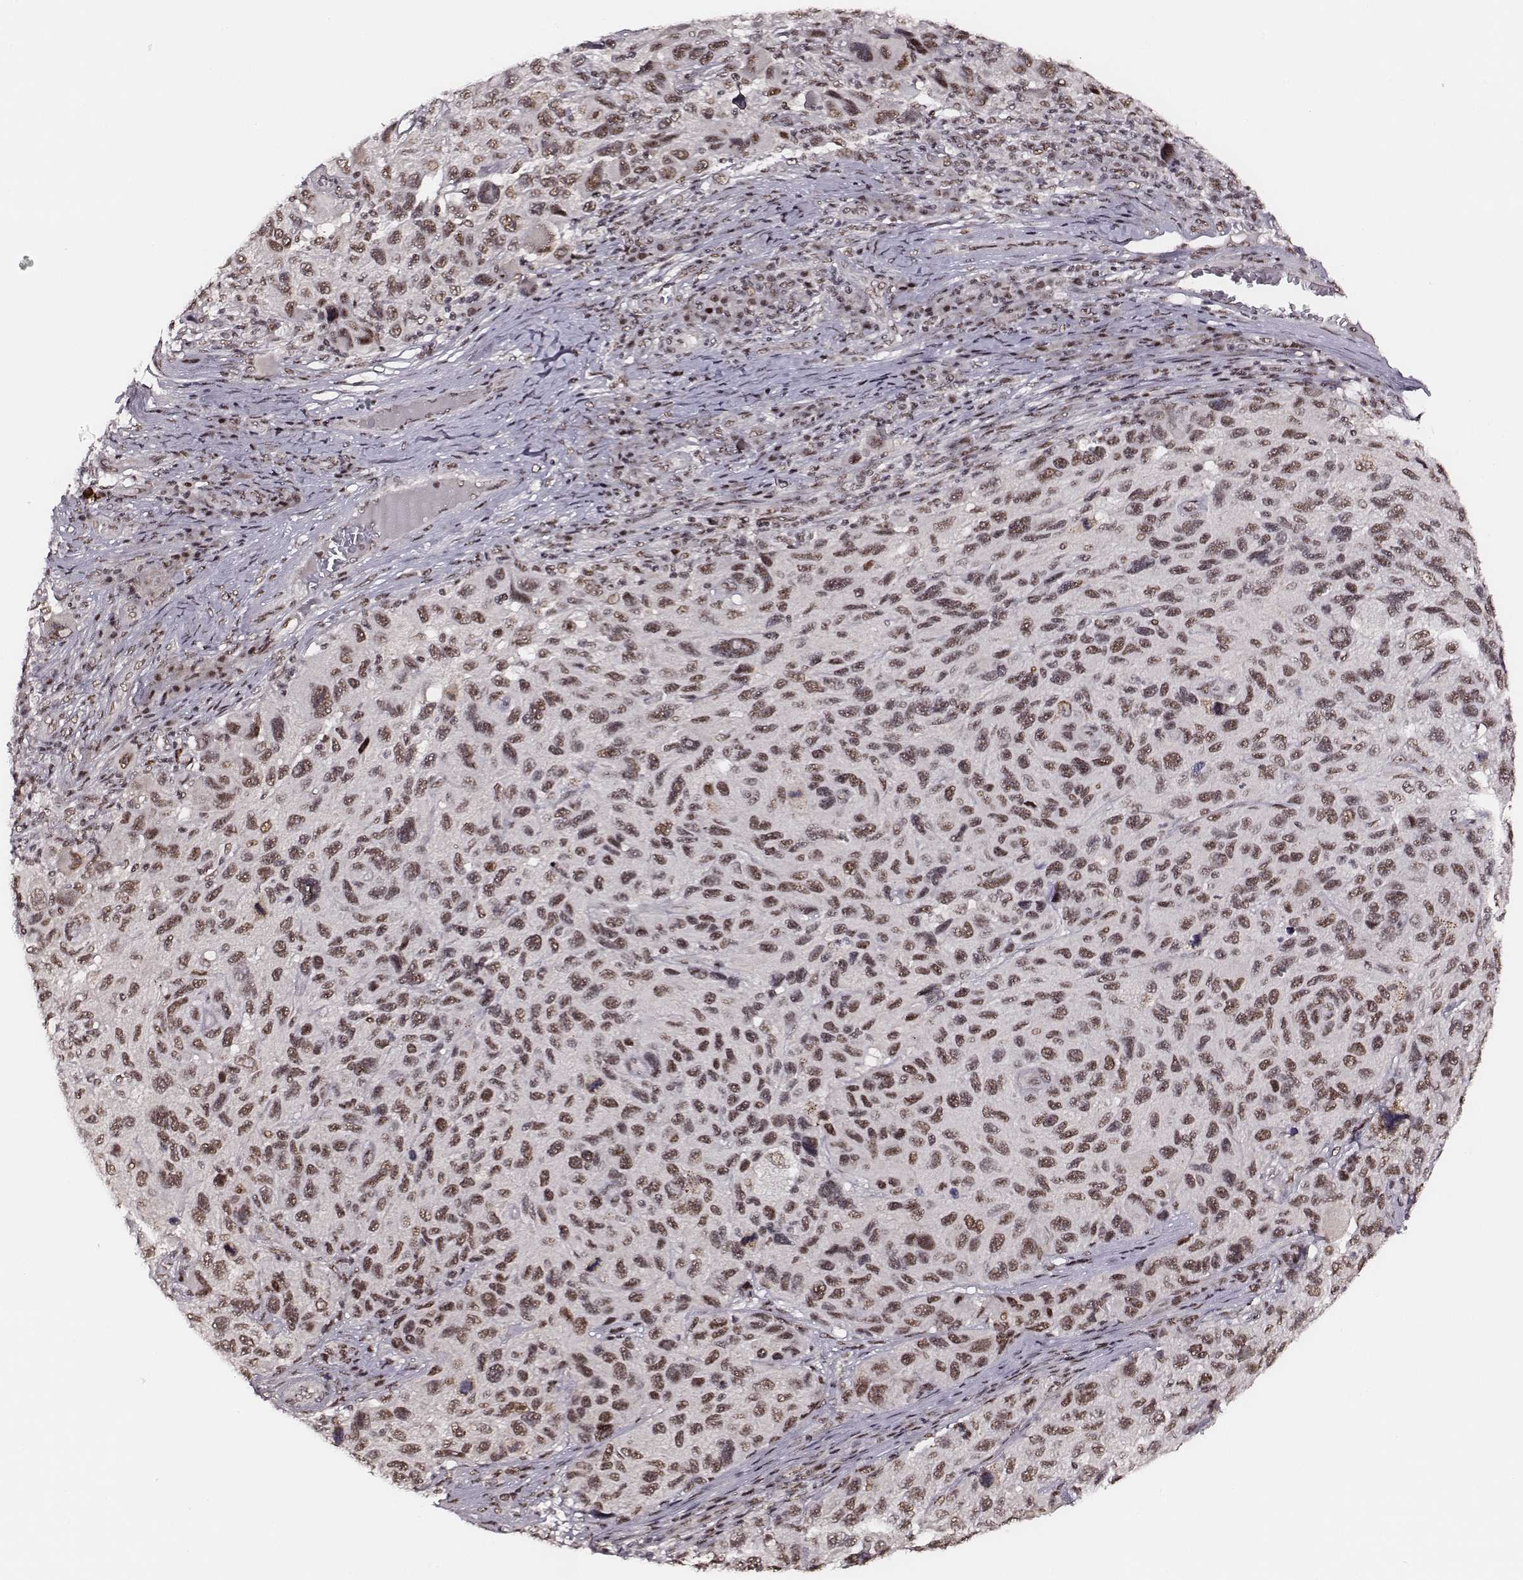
{"staining": {"intensity": "moderate", "quantity": ">75%", "location": "nuclear"}, "tissue": "melanoma", "cell_type": "Tumor cells", "image_type": "cancer", "snomed": [{"axis": "morphology", "description": "Malignant melanoma, NOS"}, {"axis": "topography", "description": "Skin"}], "caption": "High-power microscopy captured an immunohistochemistry histopathology image of malignant melanoma, revealing moderate nuclear staining in approximately >75% of tumor cells. The protein of interest is stained brown, and the nuclei are stained in blue (DAB (3,3'-diaminobenzidine) IHC with brightfield microscopy, high magnification).", "gene": "PPARA", "patient": {"sex": "male", "age": 53}}